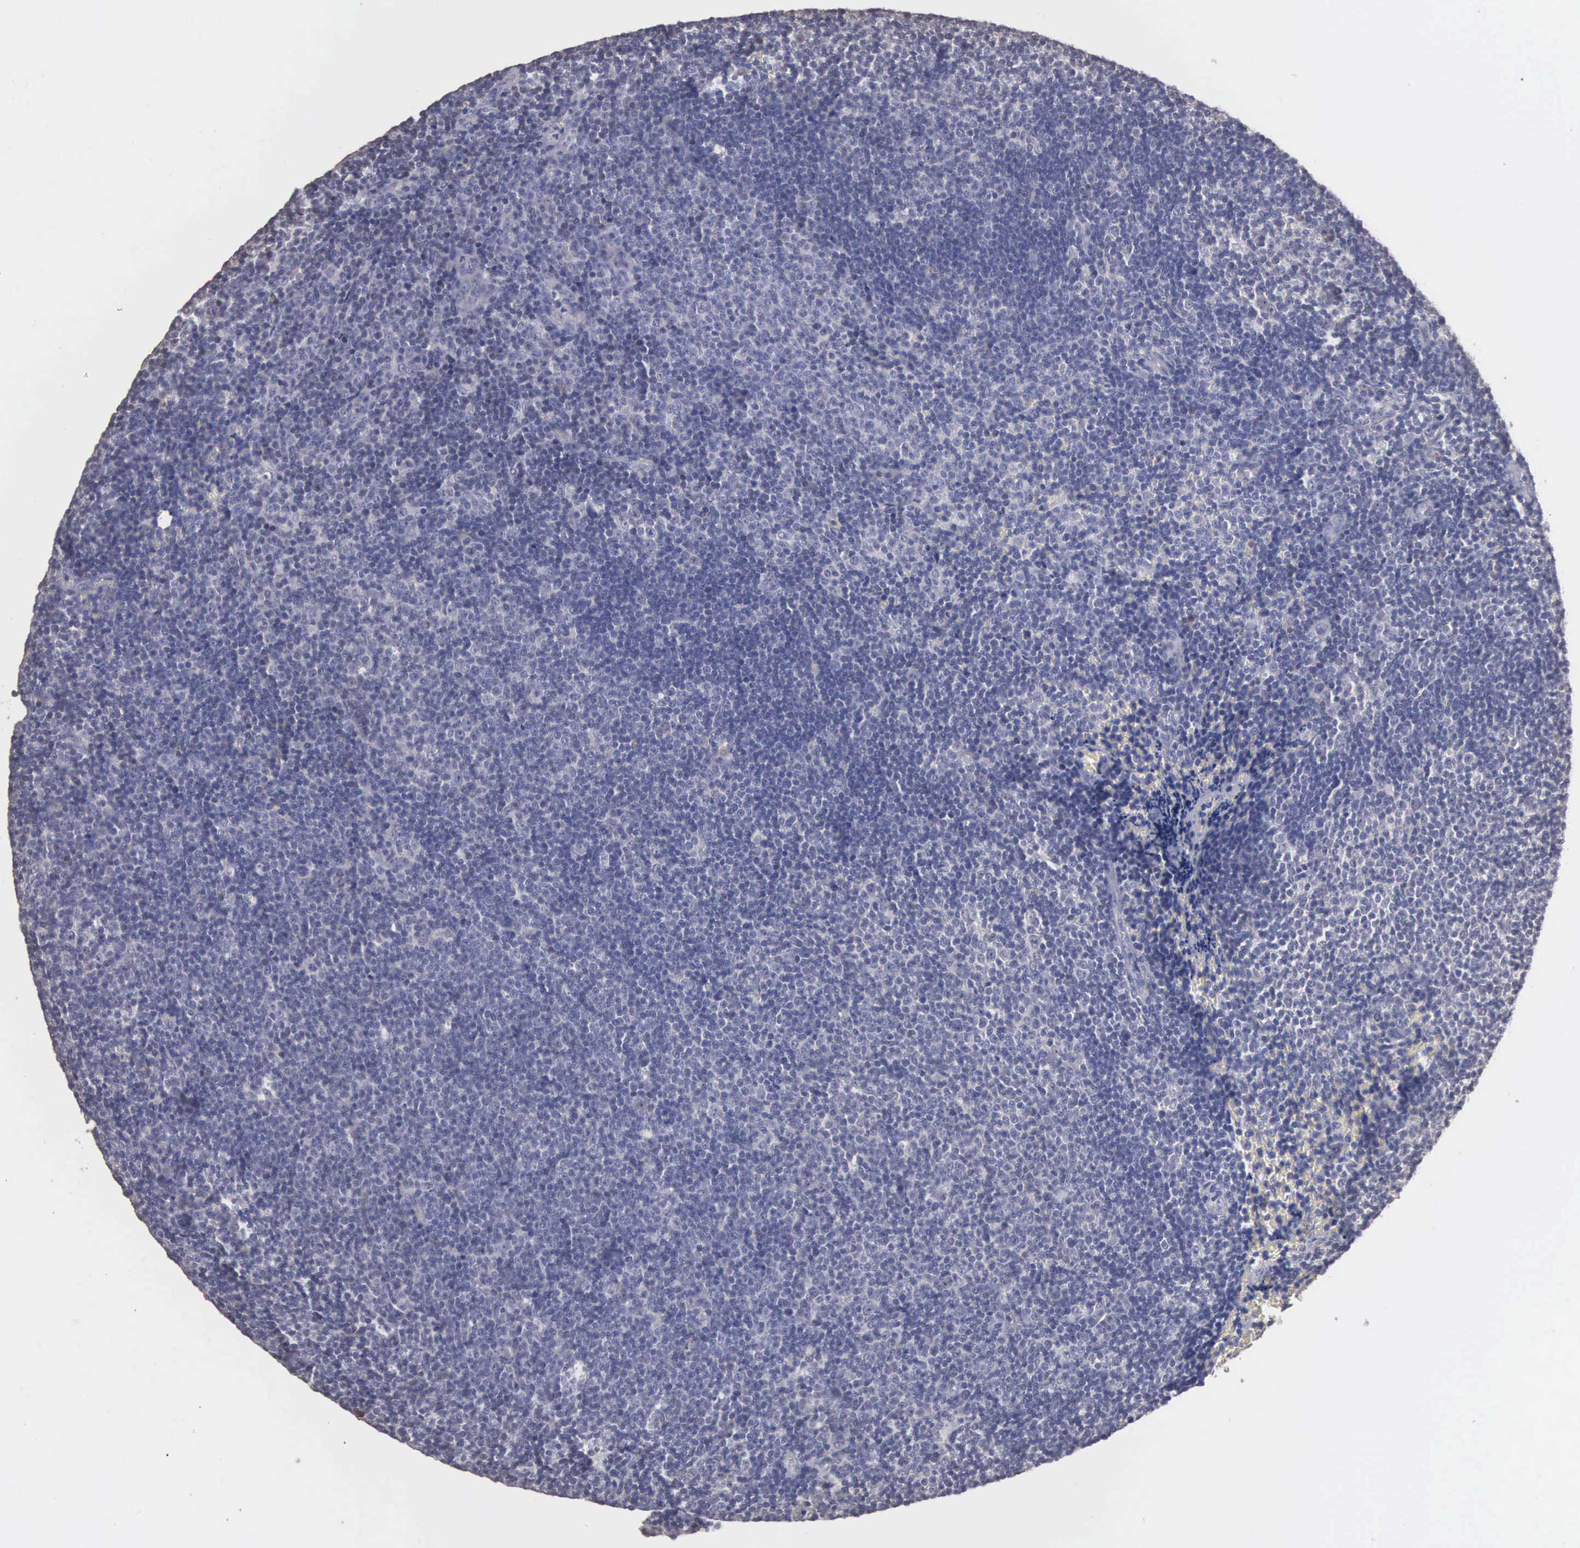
{"staining": {"intensity": "negative", "quantity": "none", "location": "none"}, "tissue": "lymphoma", "cell_type": "Tumor cells", "image_type": "cancer", "snomed": [{"axis": "morphology", "description": "Malignant lymphoma, non-Hodgkin's type, Low grade"}, {"axis": "topography", "description": "Lymph node"}], "caption": "Immunohistochemical staining of low-grade malignant lymphoma, non-Hodgkin's type shows no significant expression in tumor cells.", "gene": "ENO3", "patient": {"sex": "male", "age": 49}}